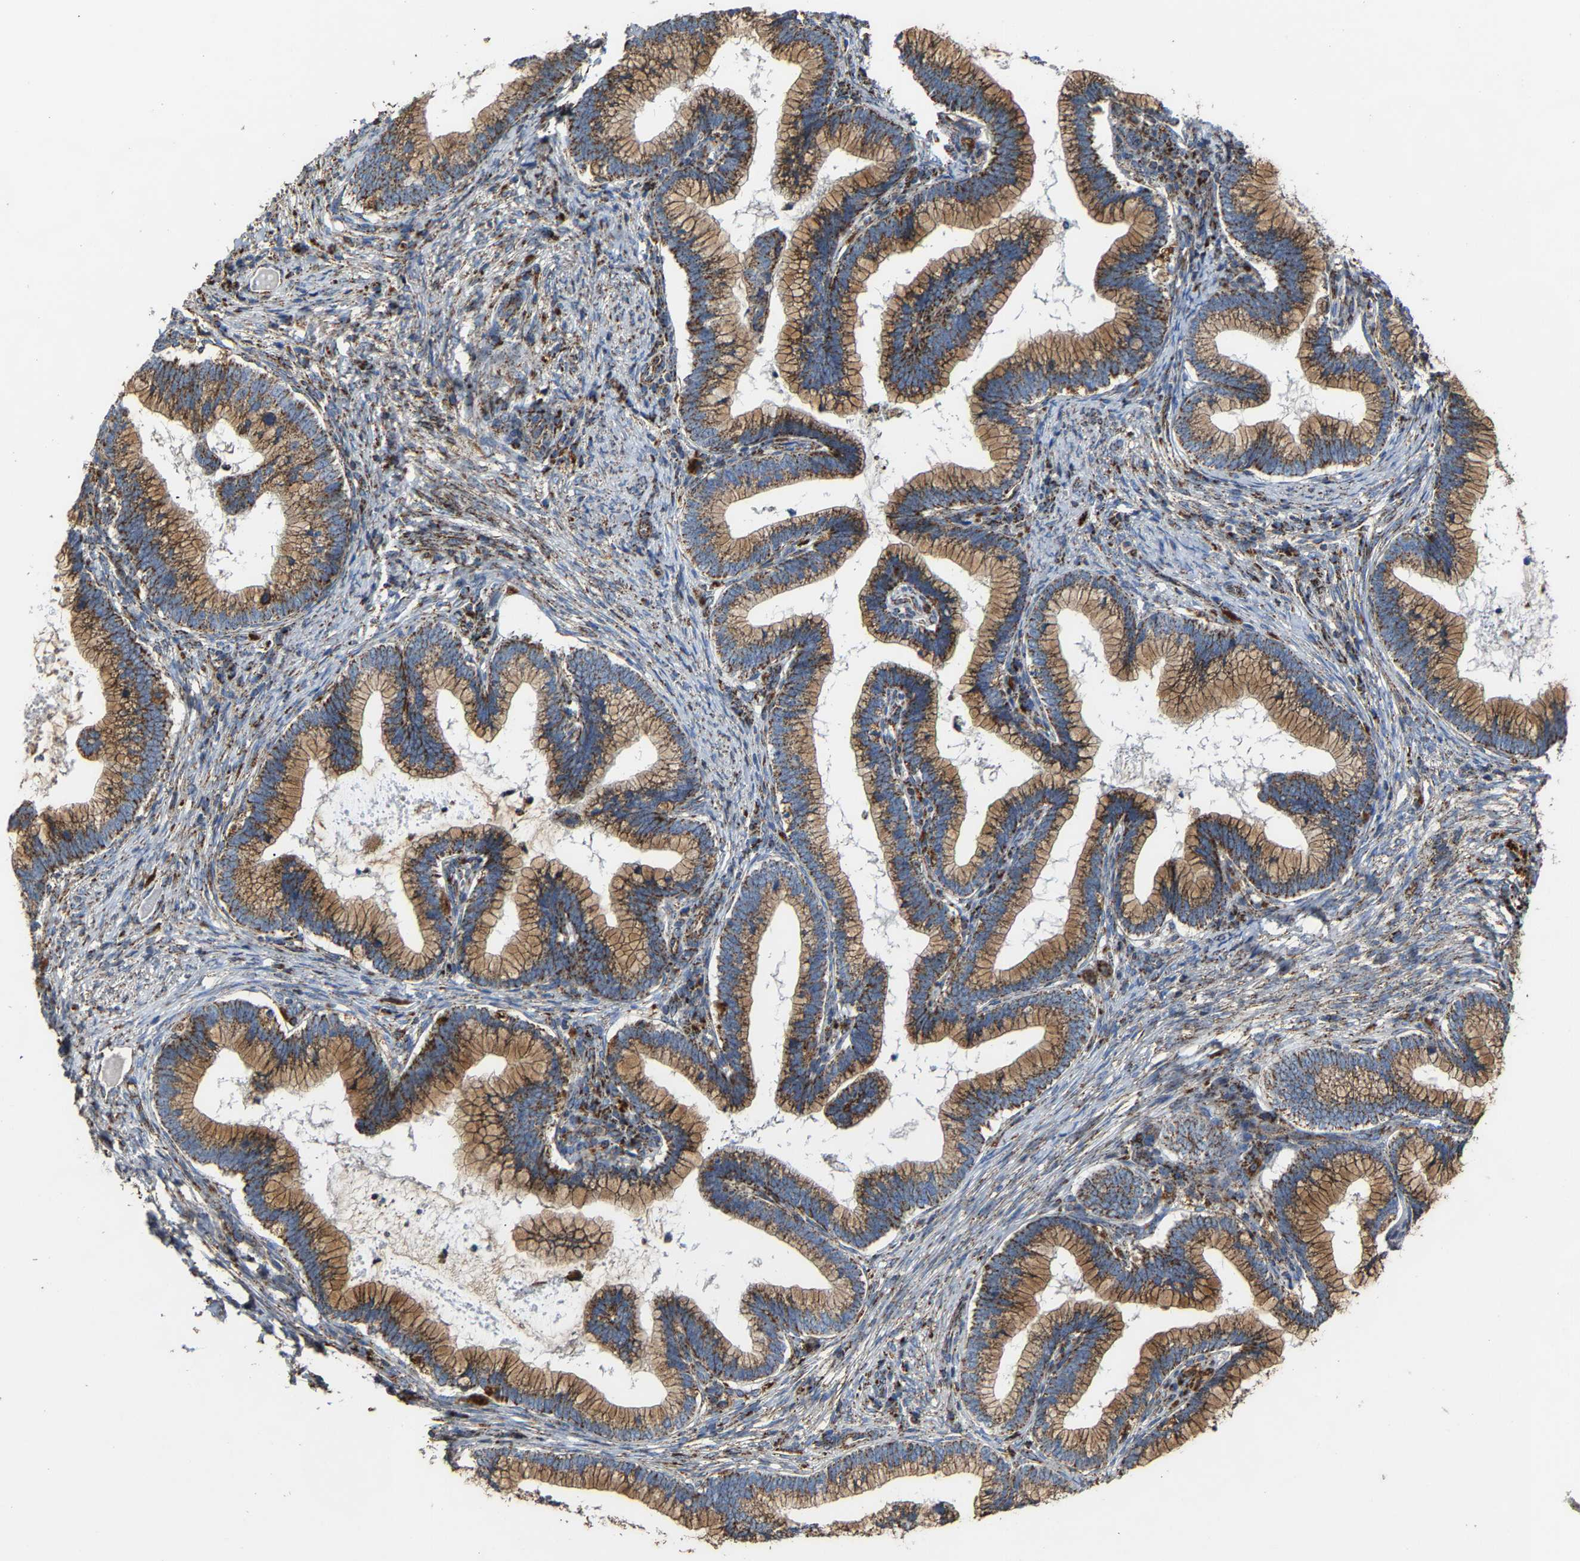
{"staining": {"intensity": "strong", "quantity": ">75%", "location": "cytoplasmic/membranous"}, "tissue": "cervical cancer", "cell_type": "Tumor cells", "image_type": "cancer", "snomed": [{"axis": "morphology", "description": "Adenocarcinoma, NOS"}, {"axis": "topography", "description": "Cervix"}], "caption": "Immunohistochemistry of adenocarcinoma (cervical) shows high levels of strong cytoplasmic/membranous expression in approximately >75% of tumor cells.", "gene": "NDUFV3", "patient": {"sex": "female", "age": 36}}